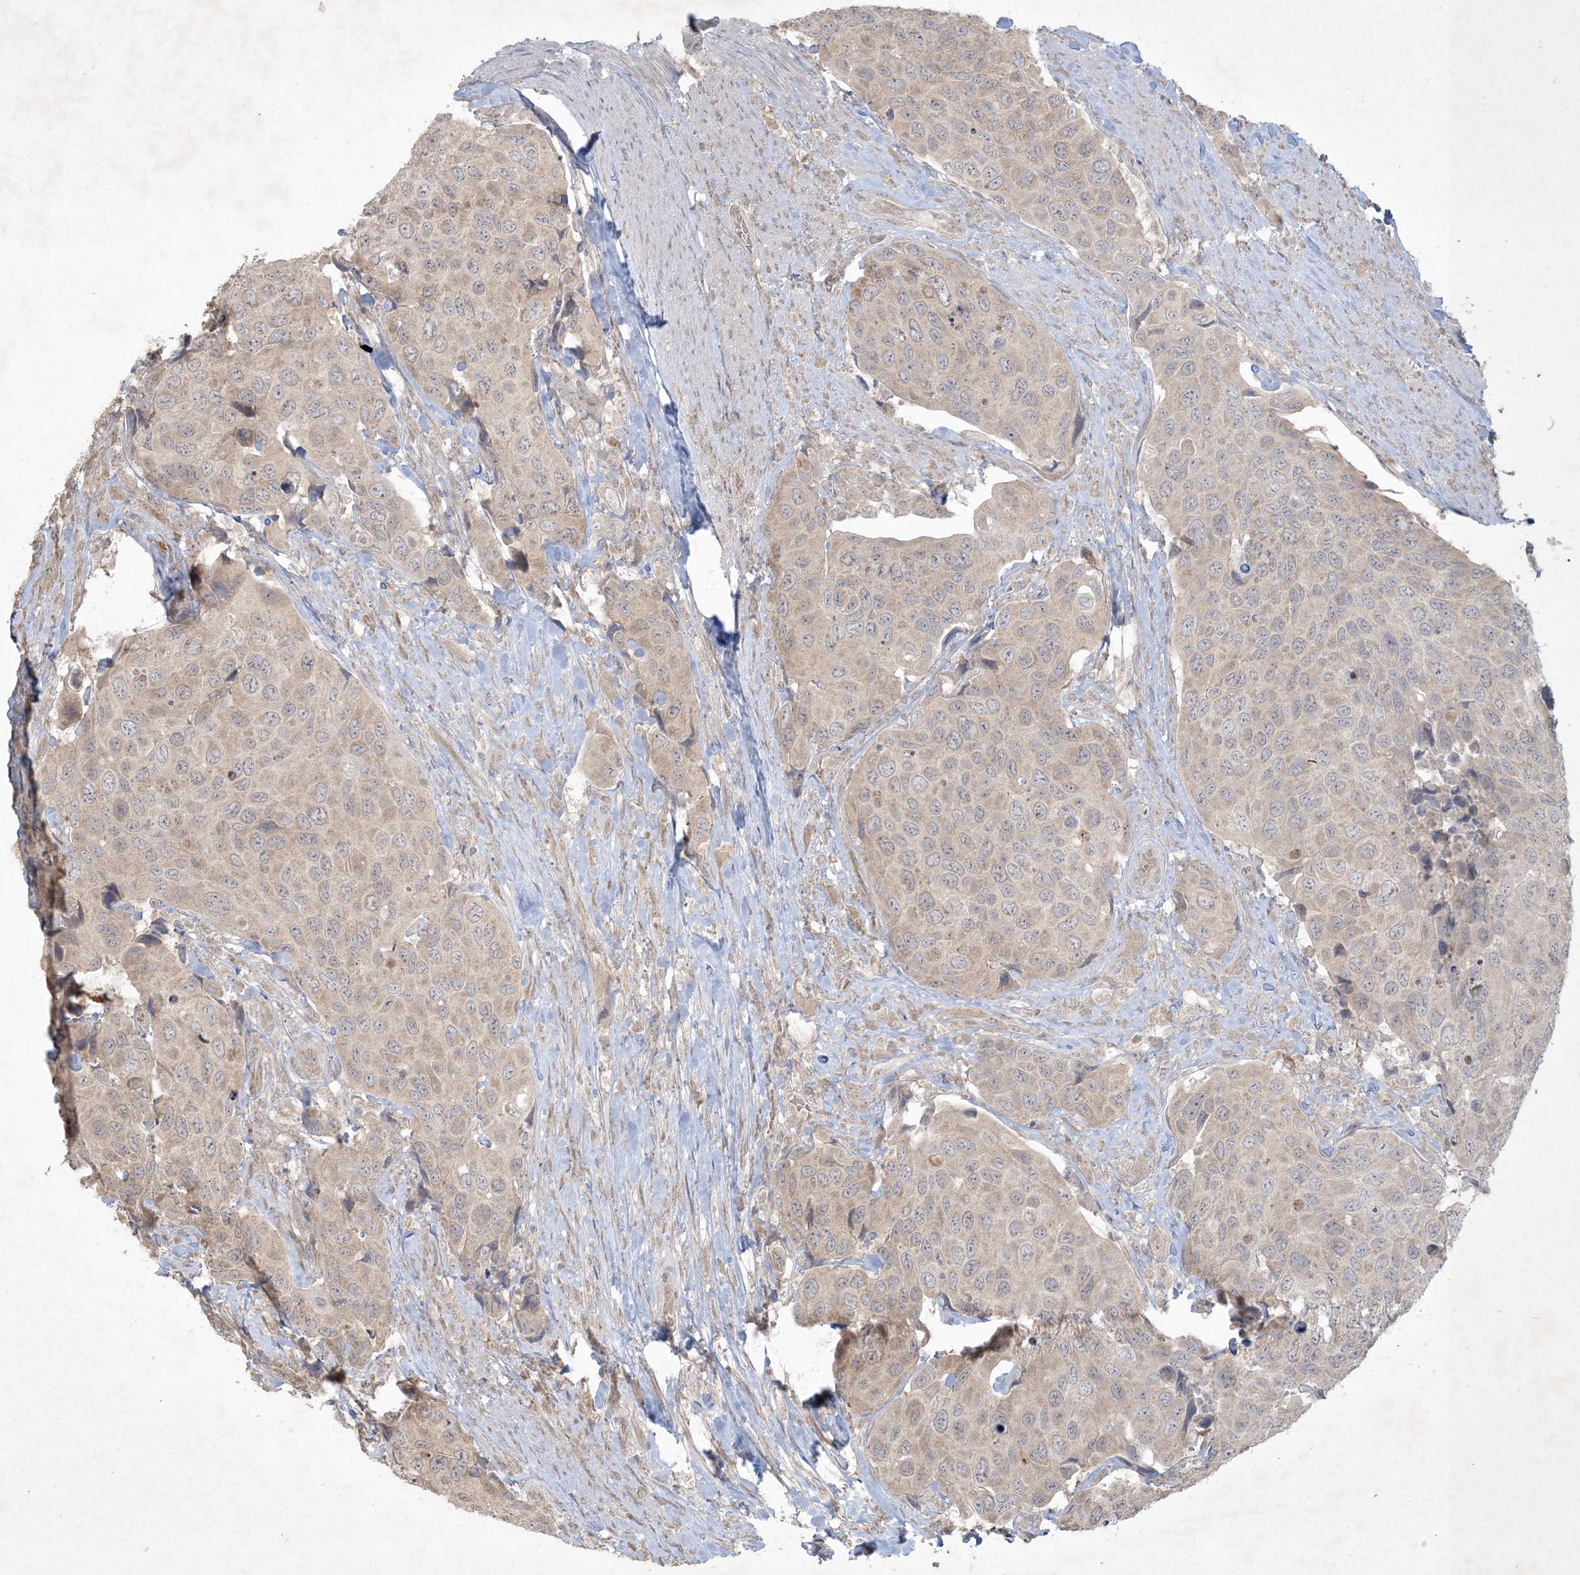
{"staining": {"intensity": "weak", "quantity": "<25%", "location": "cytoplasmic/membranous"}, "tissue": "urothelial cancer", "cell_type": "Tumor cells", "image_type": "cancer", "snomed": [{"axis": "morphology", "description": "Urothelial carcinoma, High grade"}, {"axis": "topography", "description": "Urinary bladder"}], "caption": "Protein analysis of urothelial carcinoma (high-grade) shows no significant positivity in tumor cells.", "gene": "NRBP2", "patient": {"sex": "male", "age": 74}}